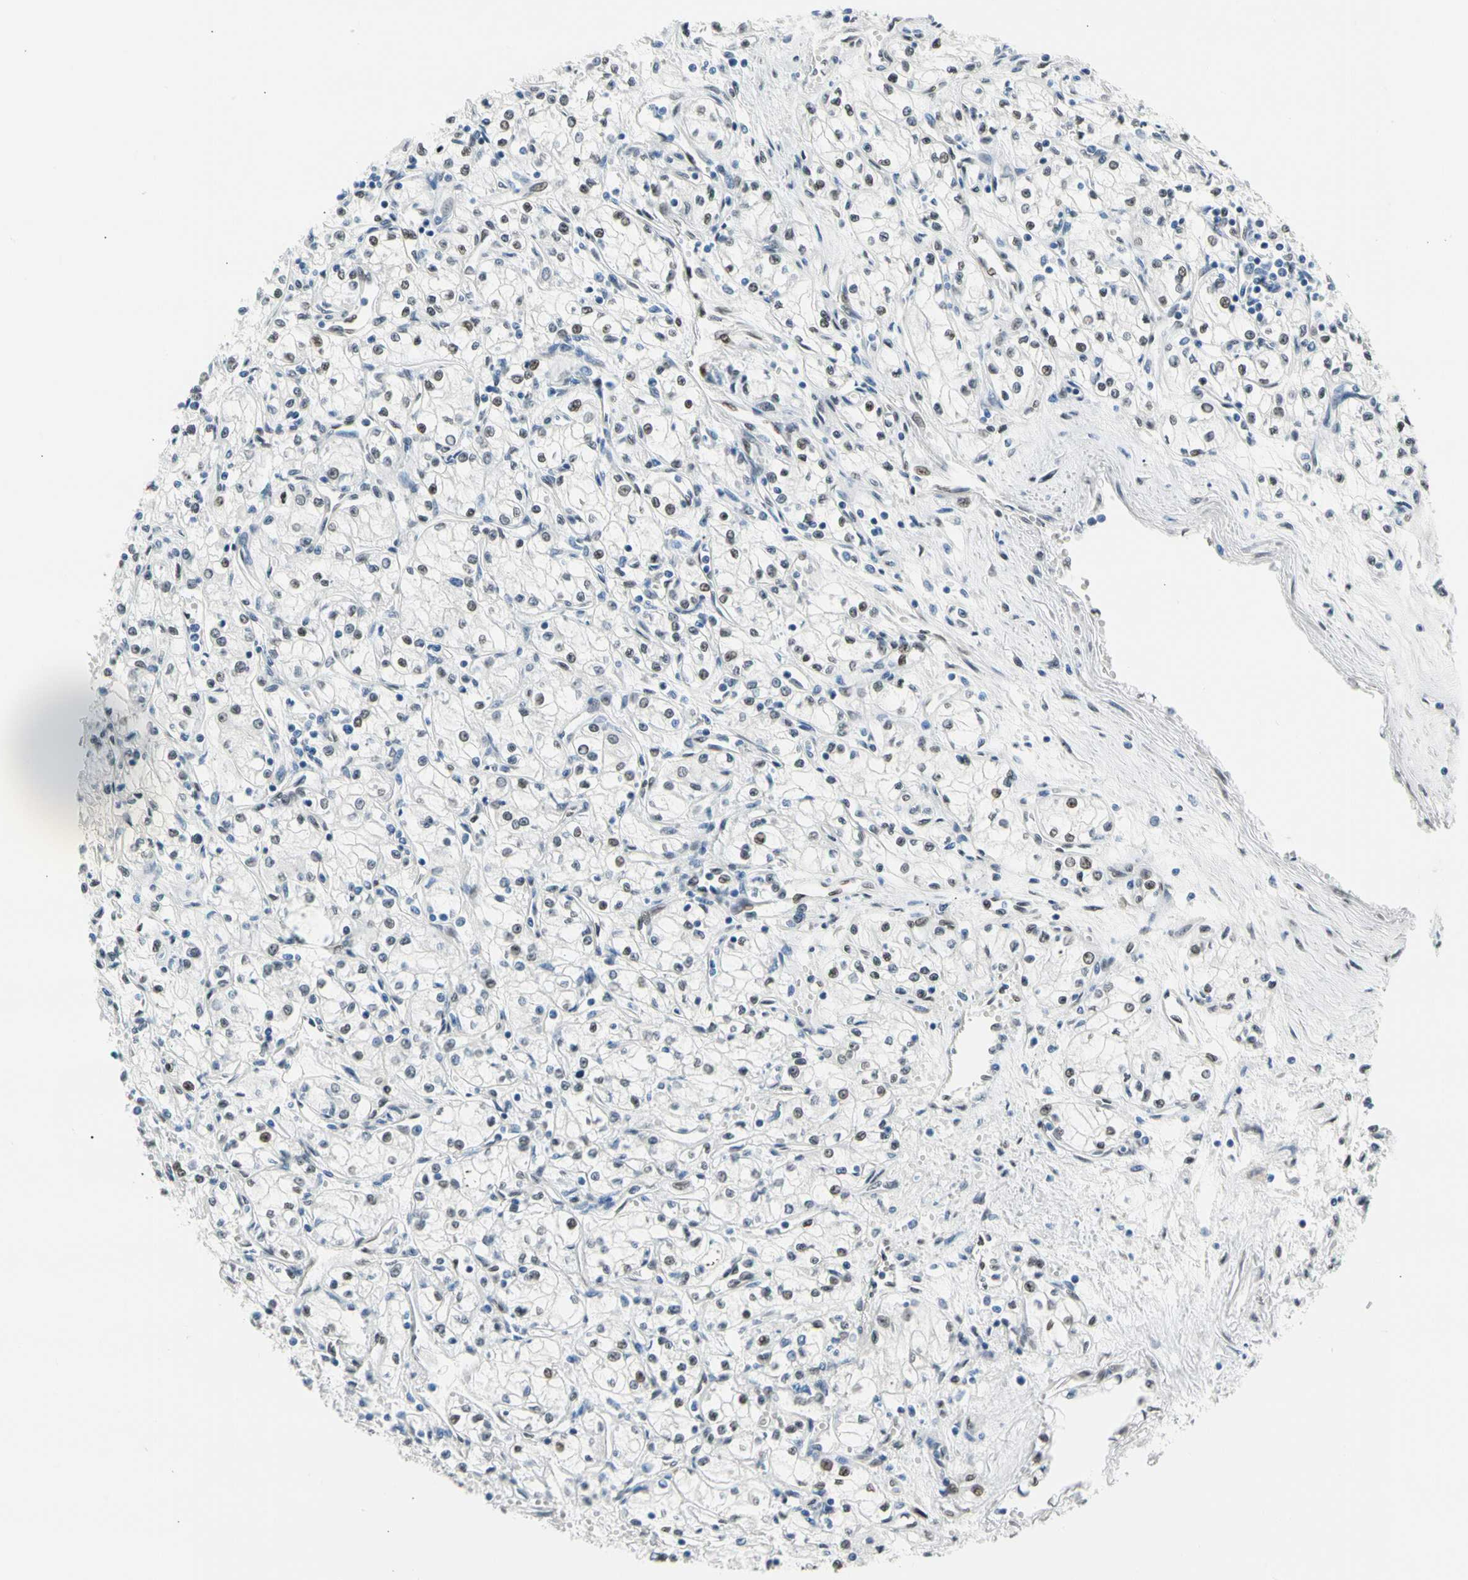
{"staining": {"intensity": "moderate", "quantity": "25%-75%", "location": "nuclear"}, "tissue": "renal cancer", "cell_type": "Tumor cells", "image_type": "cancer", "snomed": [{"axis": "morphology", "description": "Normal tissue, NOS"}, {"axis": "morphology", "description": "Adenocarcinoma, NOS"}, {"axis": "topography", "description": "Kidney"}], "caption": "The immunohistochemical stain highlights moderate nuclear expression in tumor cells of adenocarcinoma (renal) tissue.", "gene": "NFIA", "patient": {"sex": "male", "age": 59}}